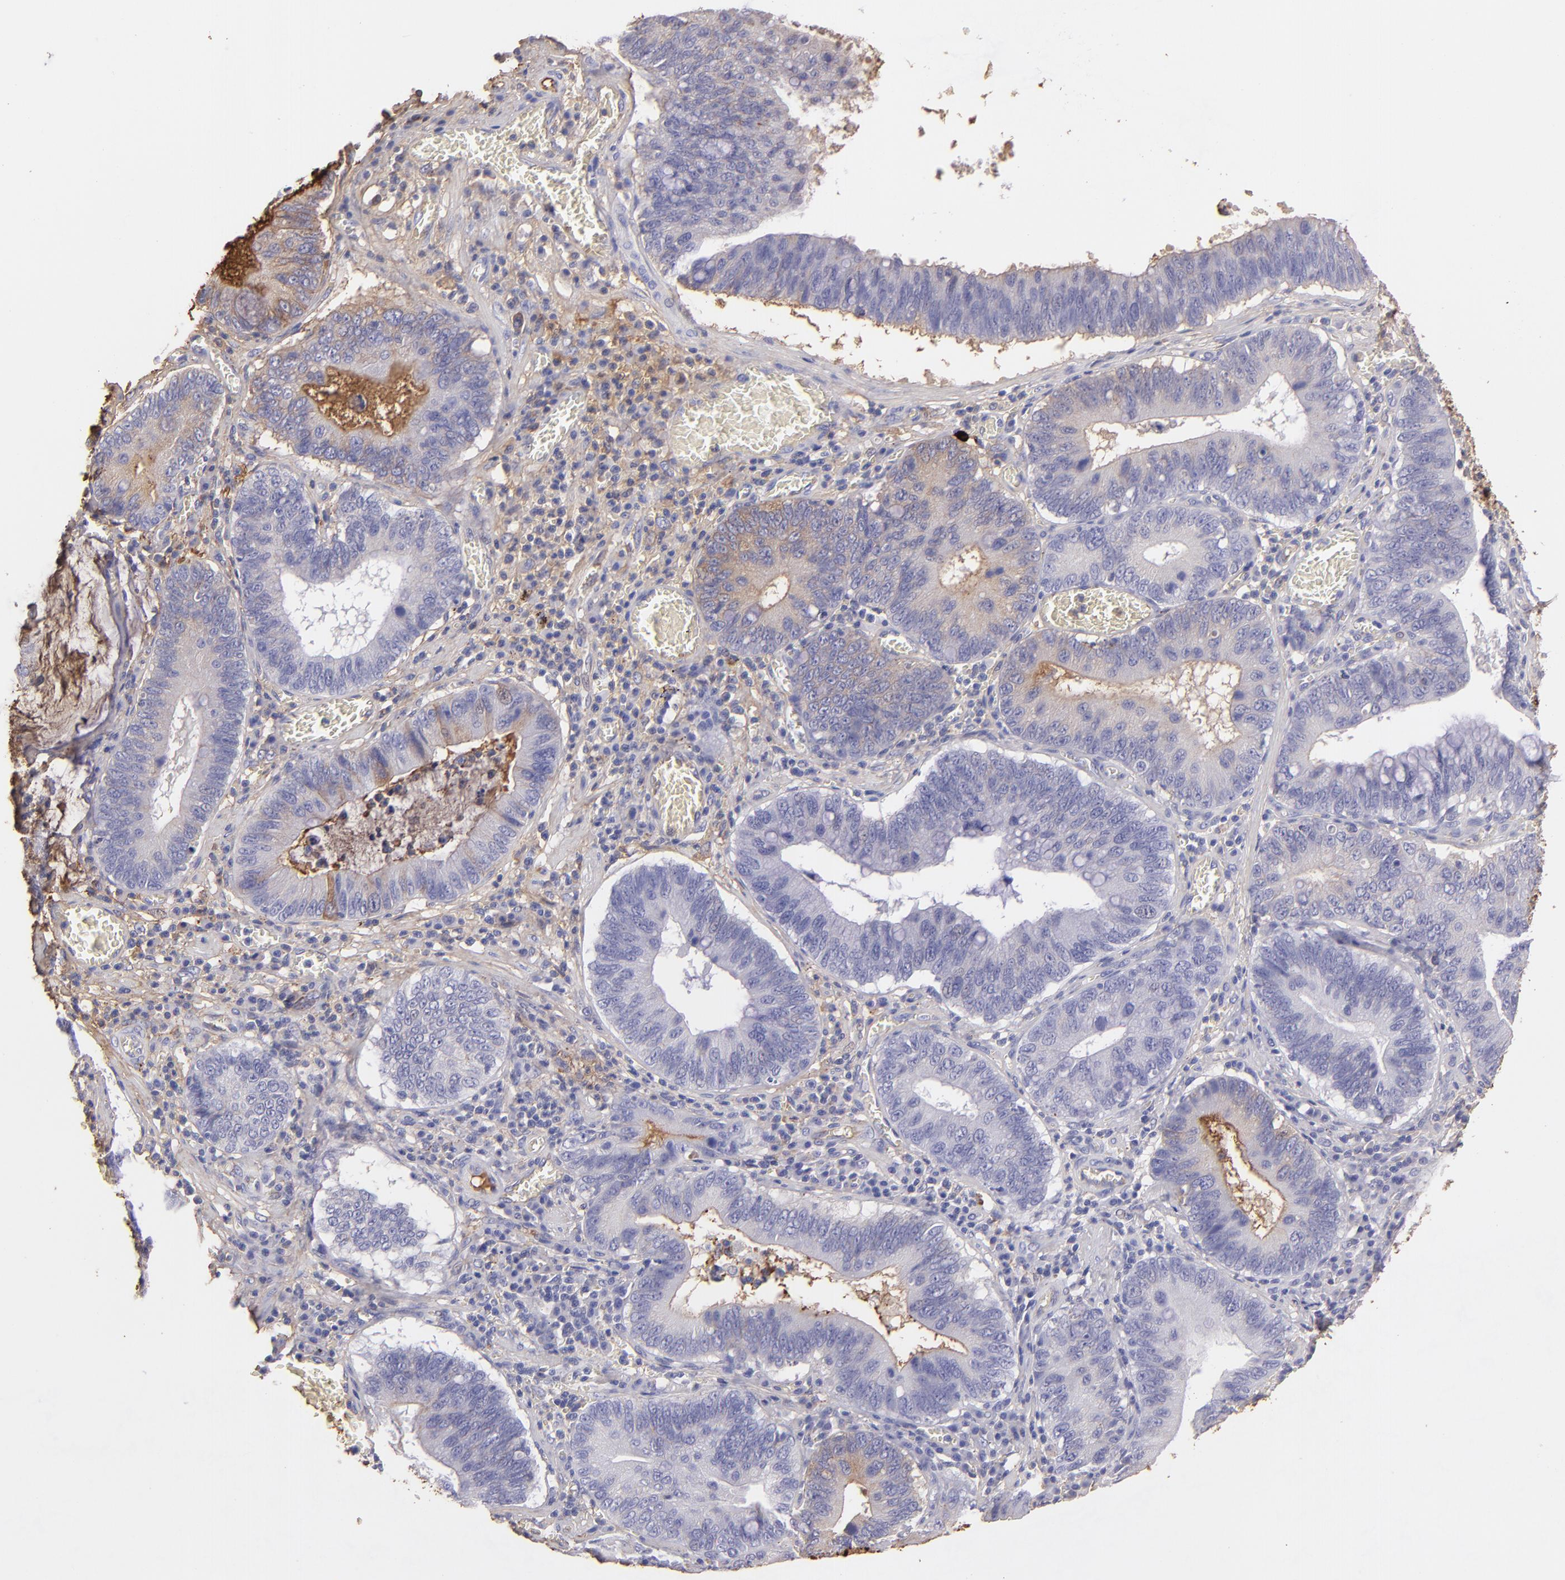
{"staining": {"intensity": "weak", "quantity": "<25%", "location": "cytoplasmic/membranous"}, "tissue": "stomach cancer", "cell_type": "Tumor cells", "image_type": "cancer", "snomed": [{"axis": "morphology", "description": "Adenocarcinoma, NOS"}, {"axis": "topography", "description": "Stomach"}, {"axis": "topography", "description": "Gastric cardia"}], "caption": "Stomach cancer was stained to show a protein in brown. There is no significant expression in tumor cells. (Brightfield microscopy of DAB immunohistochemistry (IHC) at high magnification).", "gene": "FGB", "patient": {"sex": "male", "age": 59}}